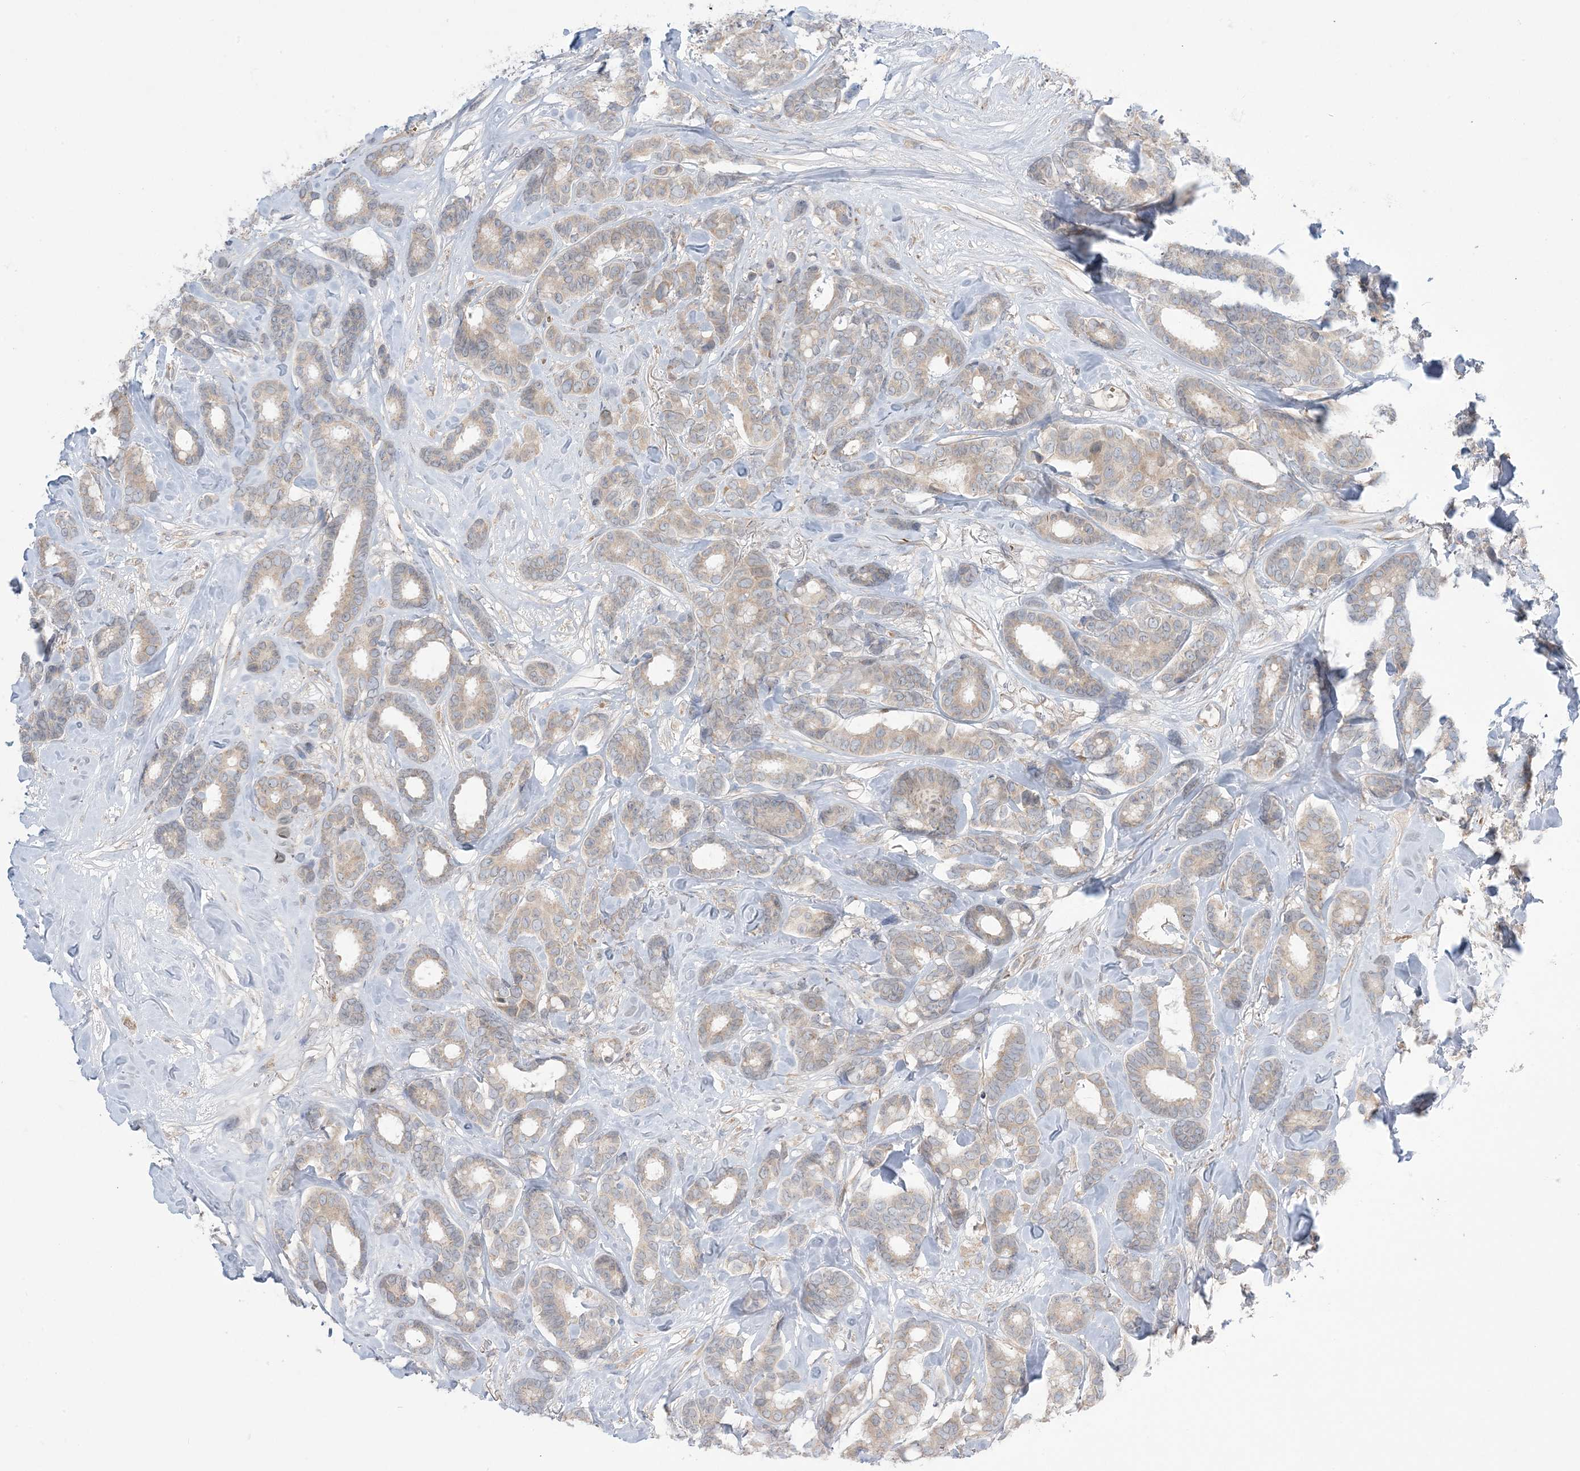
{"staining": {"intensity": "weak", "quantity": "<25%", "location": "cytoplasmic/membranous"}, "tissue": "breast cancer", "cell_type": "Tumor cells", "image_type": "cancer", "snomed": [{"axis": "morphology", "description": "Duct carcinoma"}, {"axis": "topography", "description": "Breast"}], "caption": "Protein analysis of breast invasive ductal carcinoma exhibits no significant expression in tumor cells. (DAB (3,3'-diaminobenzidine) immunohistochemistry (IHC) visualized using brightfield microscopy, high magnification).", "gene": "MMGT1", "patient": {"sex": "female", "age": 87}}